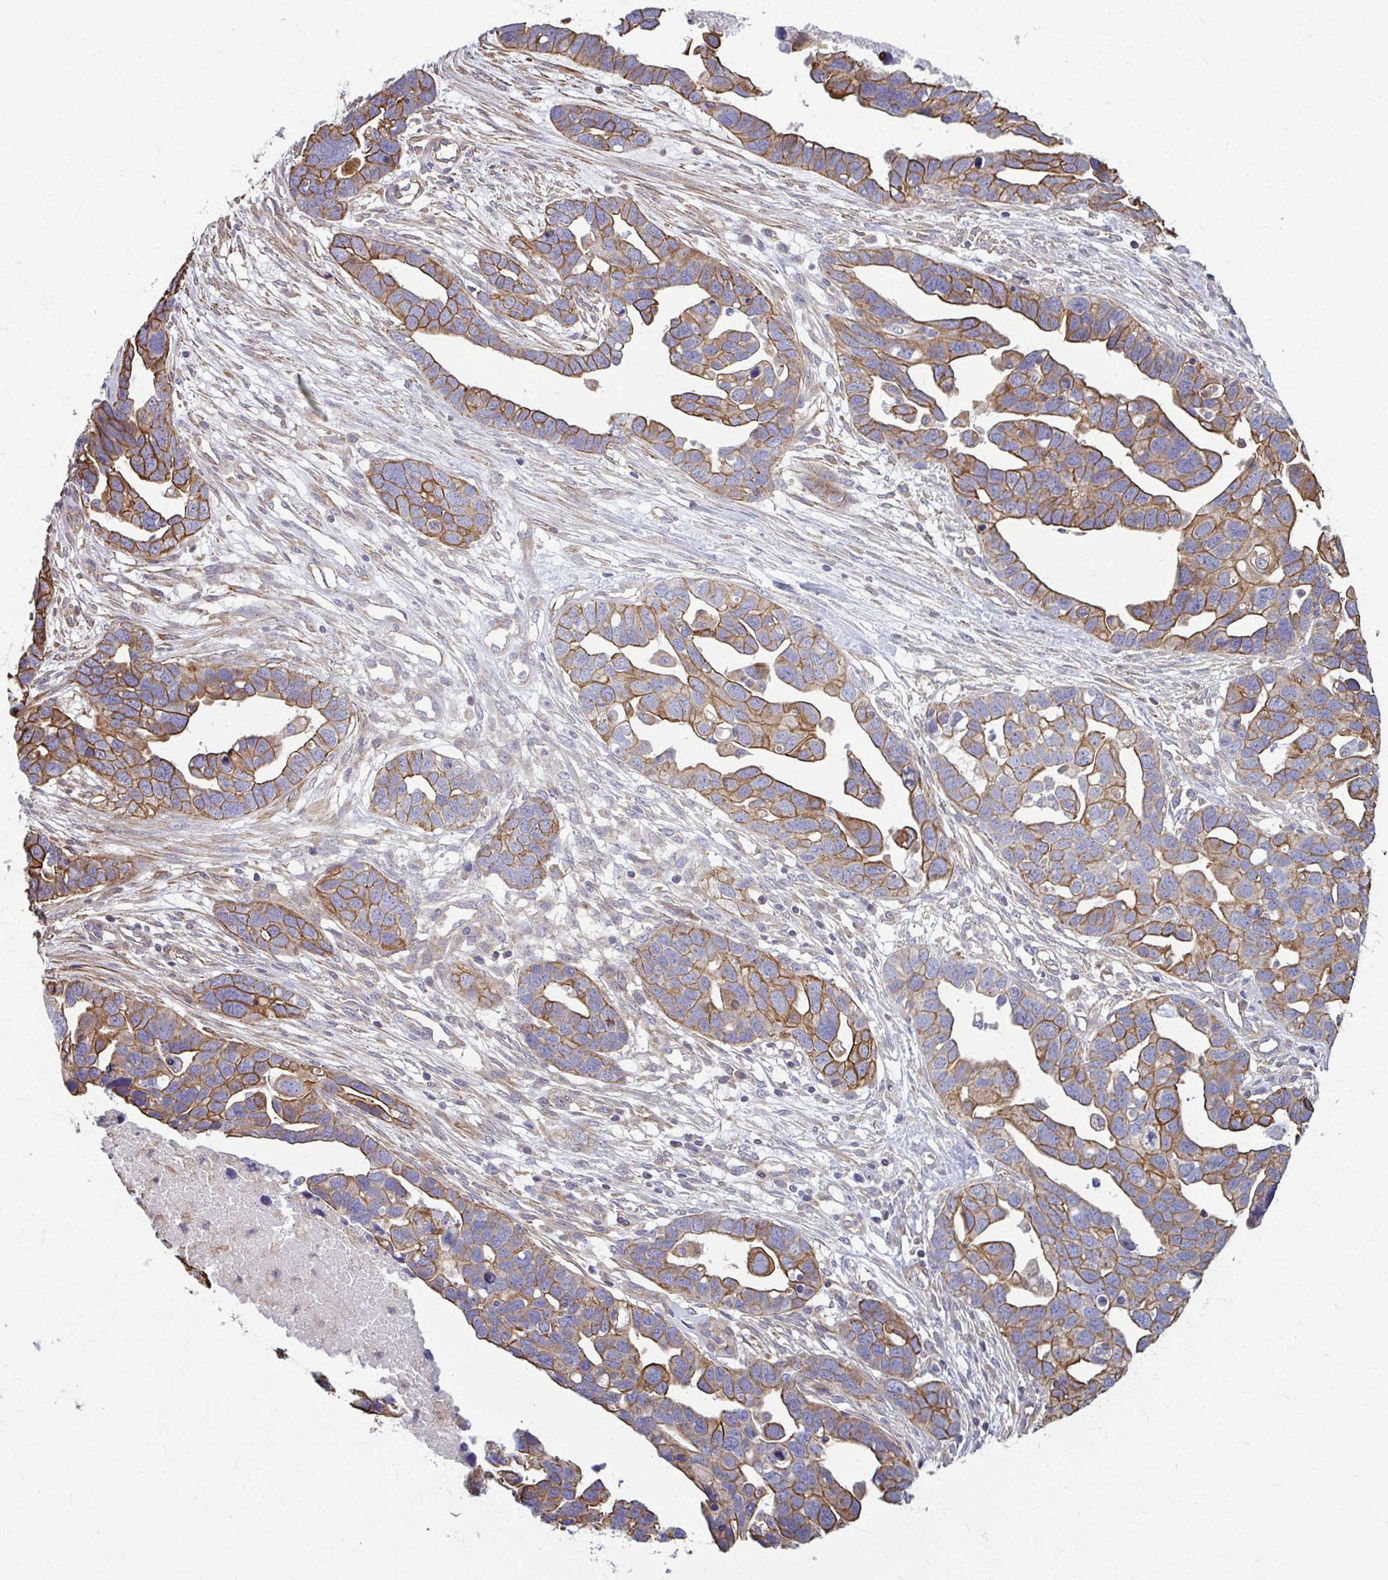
{"staining": {"intensity": "moderate", "quantity": ">75%", "location": "cytoplasmic/membranous"}, "tissue": "ovarian cancer", "cell_type": "Tumor cells", "image_type": "cancer", "snomed": [{"axis": "morphology", "description": "Cystadenocarcinoma, serous, NOS"}, {"axis": "topography", "description": "Ovary"}], "caption": "This image demonstrates immunohistochemistry (IHC) staining of serous cystadenocarcinoma (ovarian), with medium moderate cytoplasmic/membranous expression in about >75% of tumor cells.", "gene": "EID2B", "patient": {"sex": "female", "age": 54}}